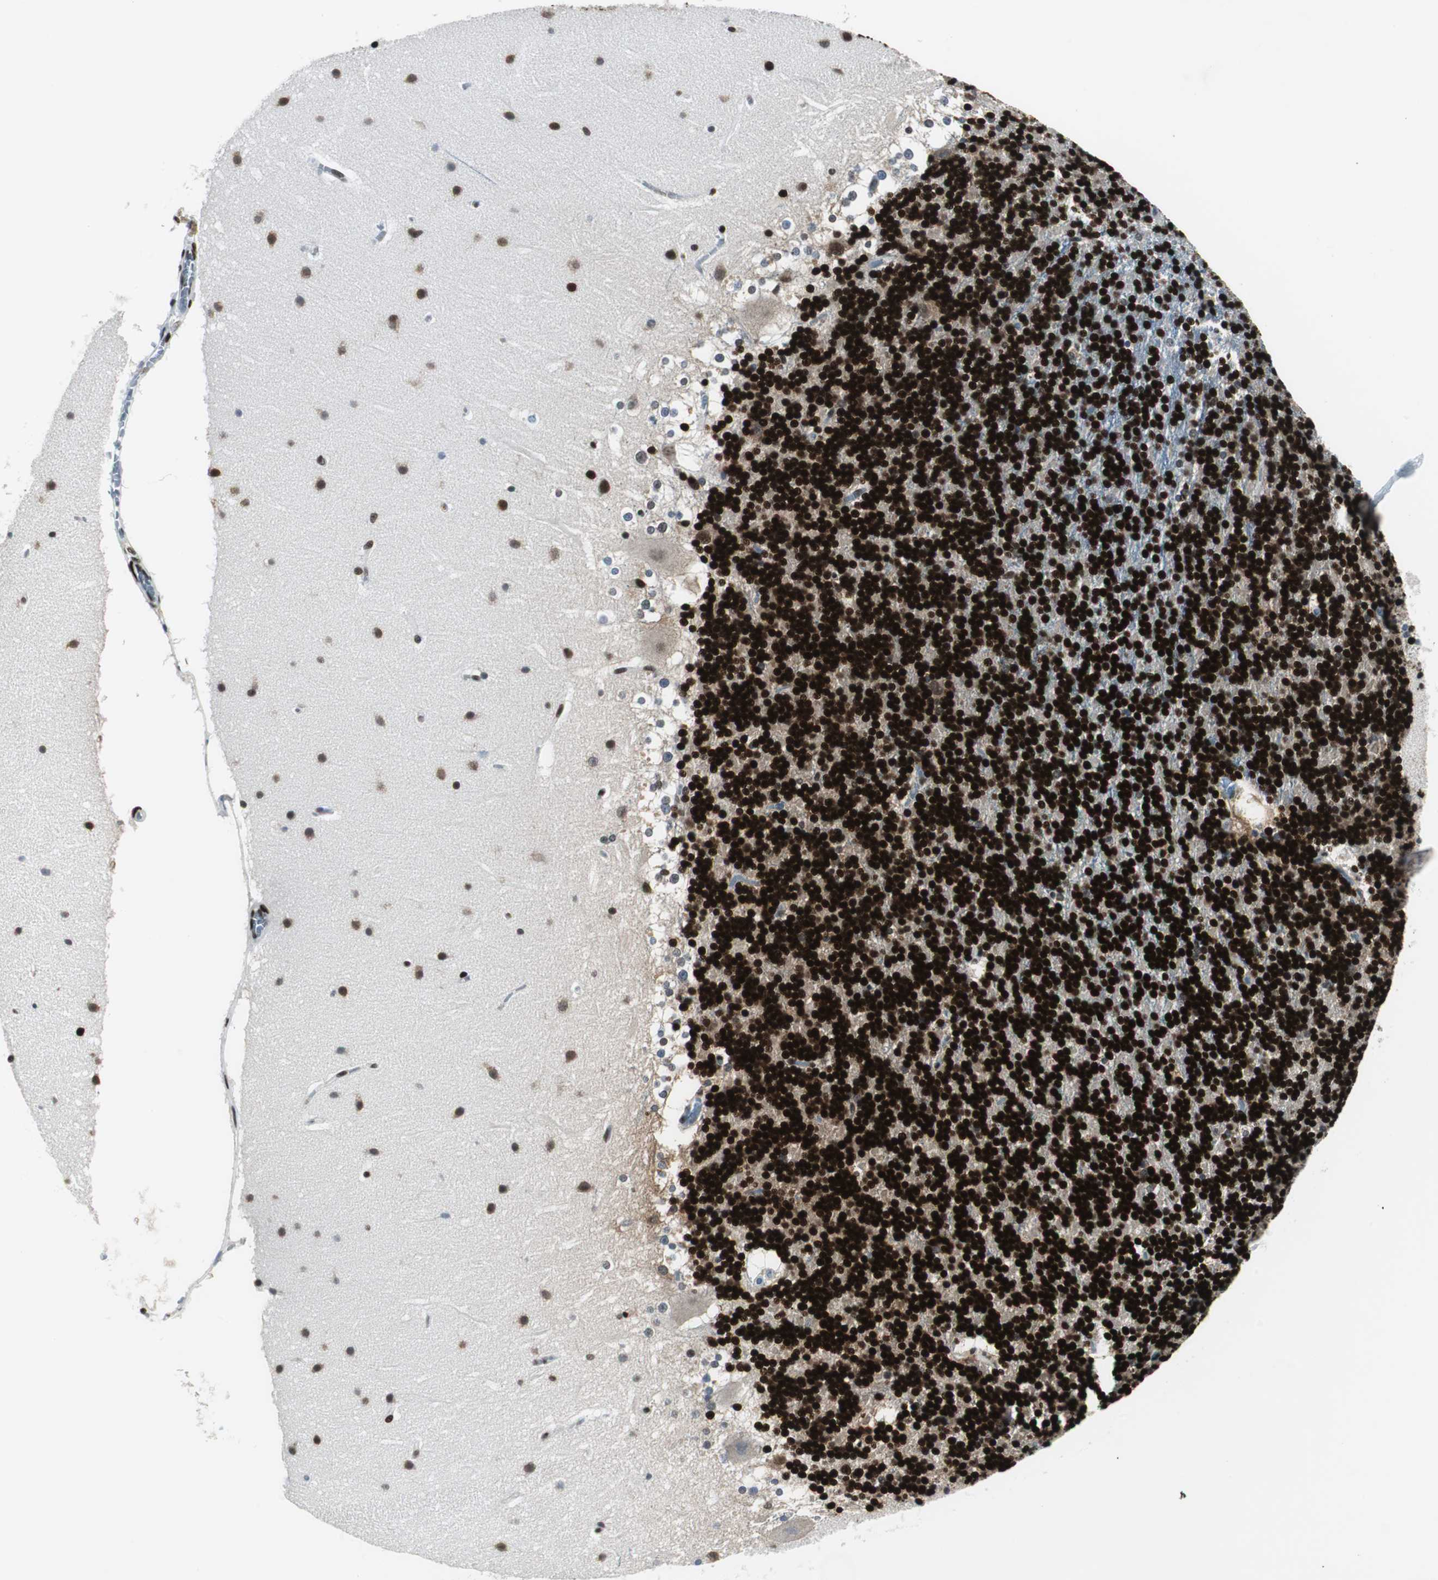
{"staining": {"intensity": "strong", "quantity": ">75%", "location": "nuclear"}, "tissue": "cerebellum", "cell_type": "Cells in granular layer", "image_type": "normal", "snomed": [{"axis": "morphology", "description": "Normal tissue, NOS"}, {"axis": "topography", "description": "Cerebellum"}], "caption": "Immunohistochemical staining of unremarkable human cerebellum reveals >75% levels of strong nuclear protein positivity in about >75% of cells in granular layer.", "gene": "MEF2D", "patient": {"sex": "female", "age": 19}}